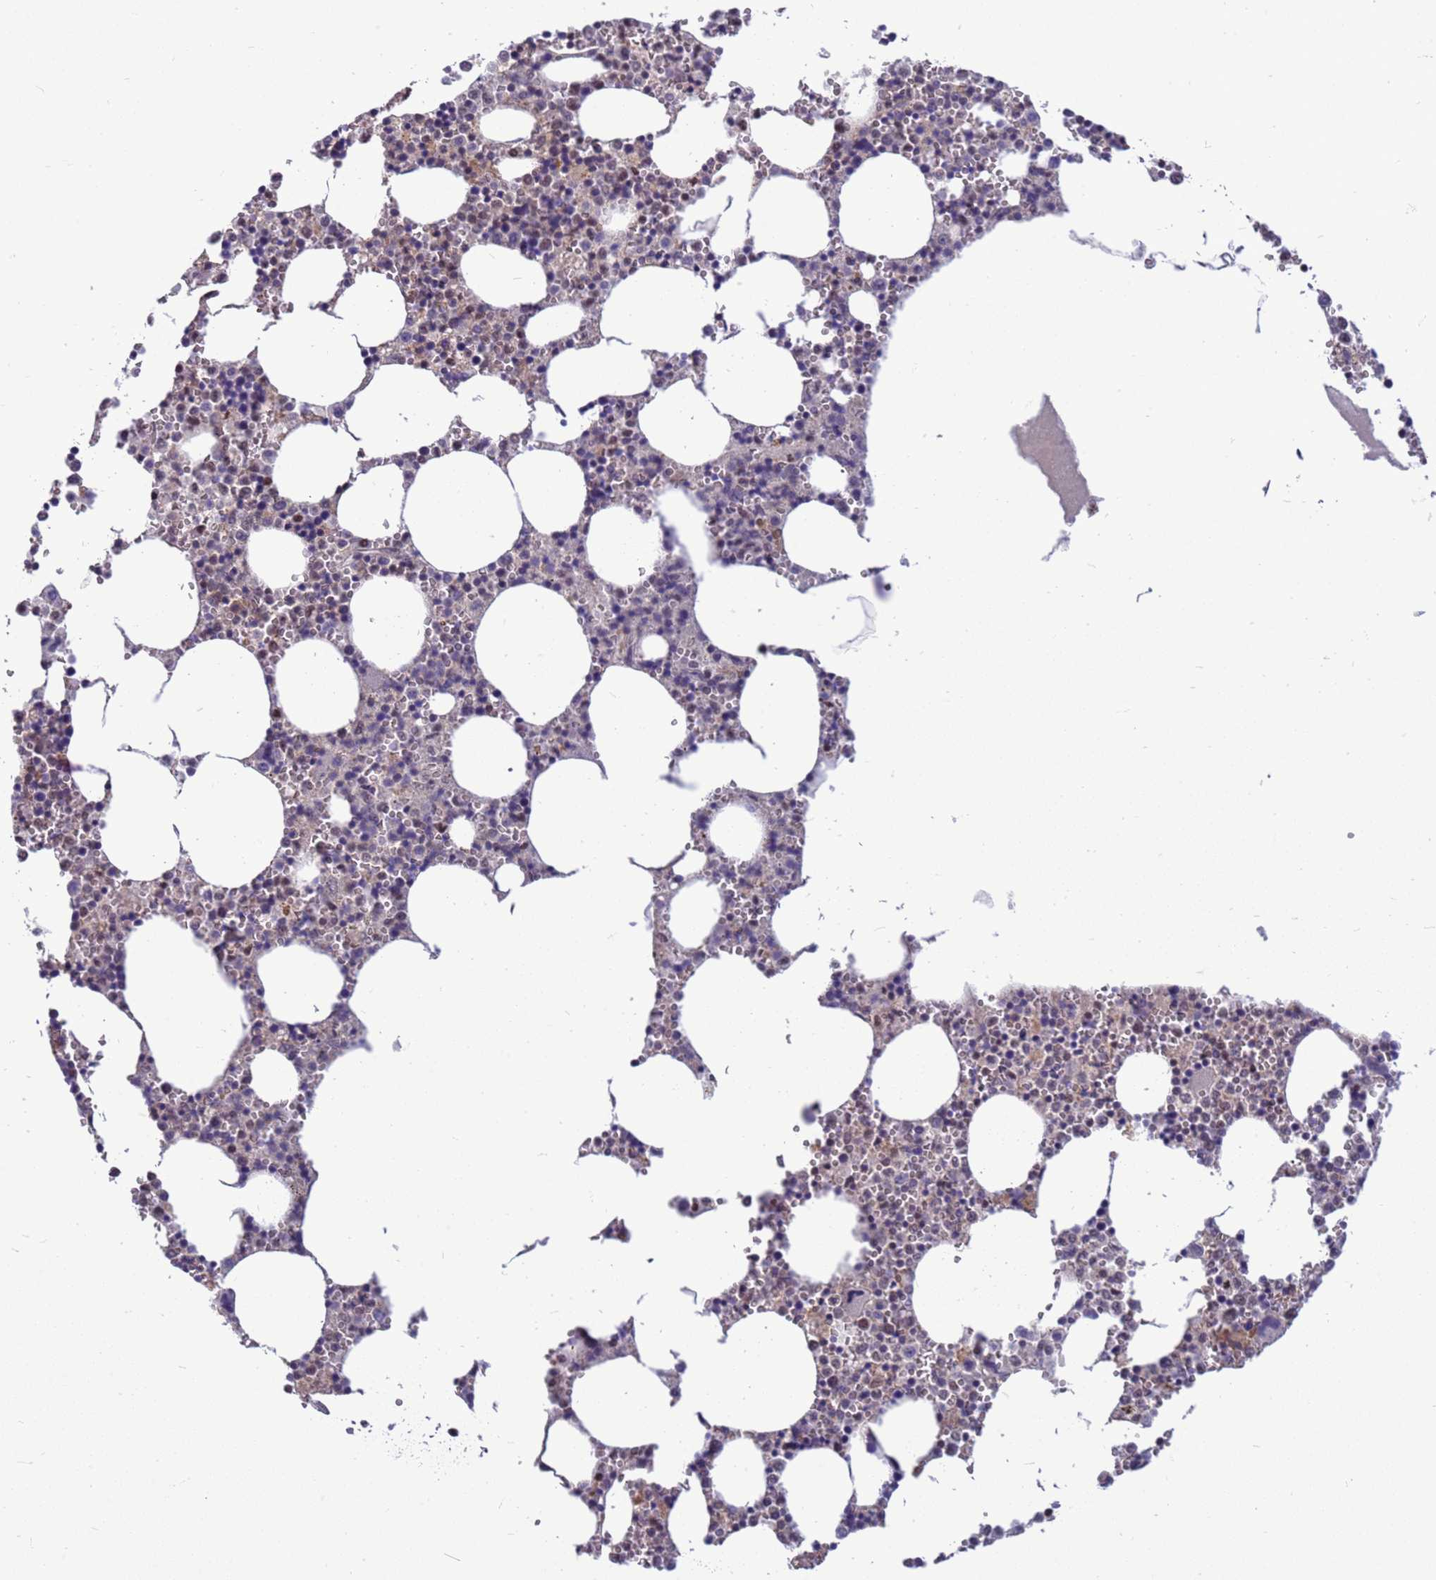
{"staining": {"intensity": "moderate", "quantity": "<25%", "location": "nuclear"}, "tissue": "bone marrow", "cell_type": "Hematopoietic cells", "image_type": "normal", "snomed": [{"axis": "morphology", "description": "Normal tissue, NOS"}, {"axis": "topography", "description": "Bone marrow"}], "caption": "Bone marrow stained for a protein displays moderate nuclear positivity in hematopoietic cells. (brown staining indicates protein expression, while blue staining denotes nuclei).", "gene": "NSL1", "patient": {"sex": "female", "age": 64}}